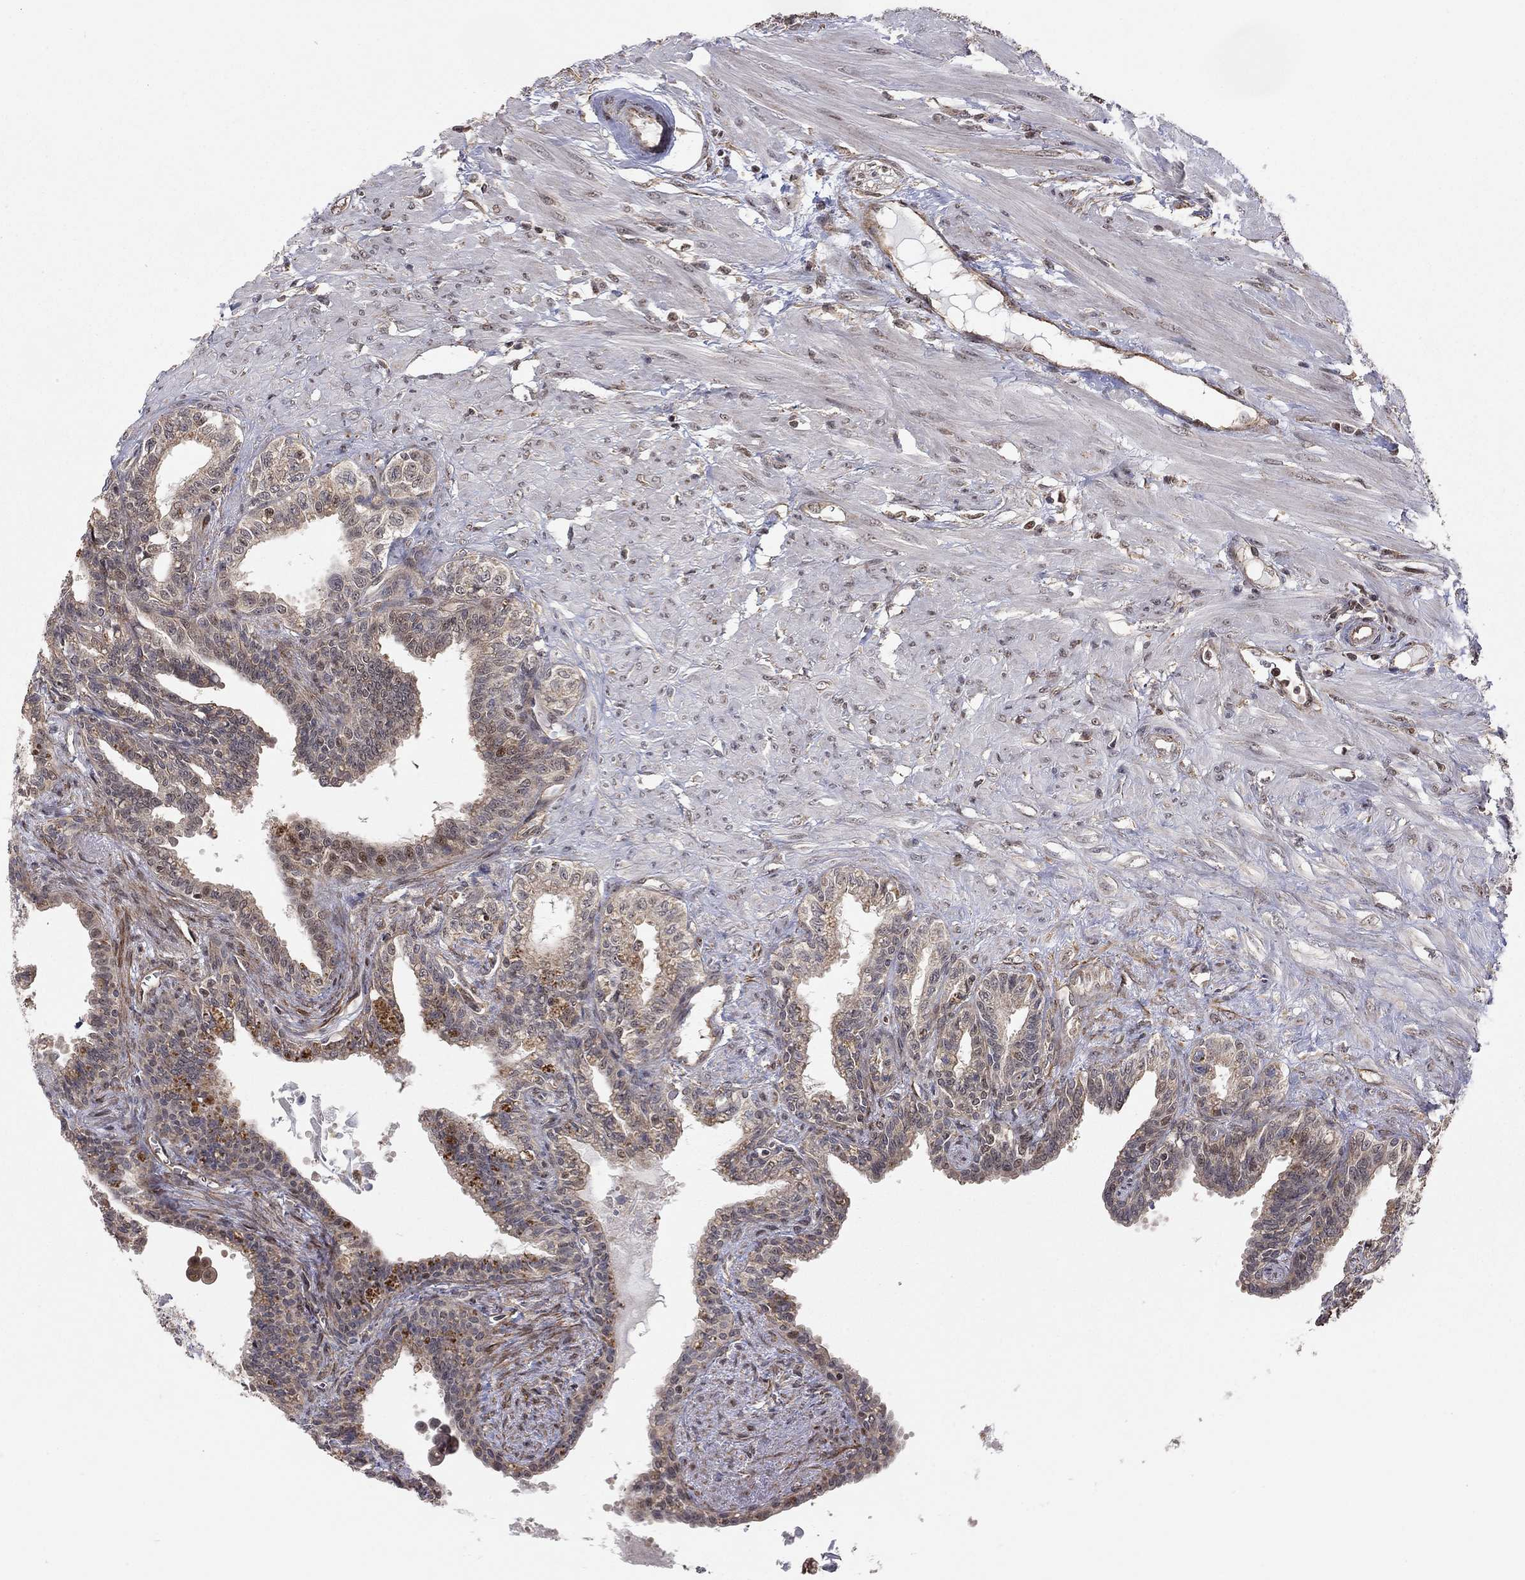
{"staining": {"intensity": "moderate", "quantity": "<25%", "location": "nuclear"}, "tissue": "seminal vesicle", "cell_type": "Glandular cells", "image_type": "normal", "snomed": [{"axis": "morphology", "description": "Normal tissue, NOS"}, {"axis": "morphology", "description": "Urothelial carcinoma, NOS"}, {"axis": "topography", "description": "Urinary bladder"}, {"axis": "topography", "description": "Seminal veicle"}], "caption": "Human seminal vesicle stained with a brown dye exhibits moderate nuclear positive positivity in approximately <25% of glandular cells.", "gene": "TDP1", "patient": {"sex": "male", "age": 76}}